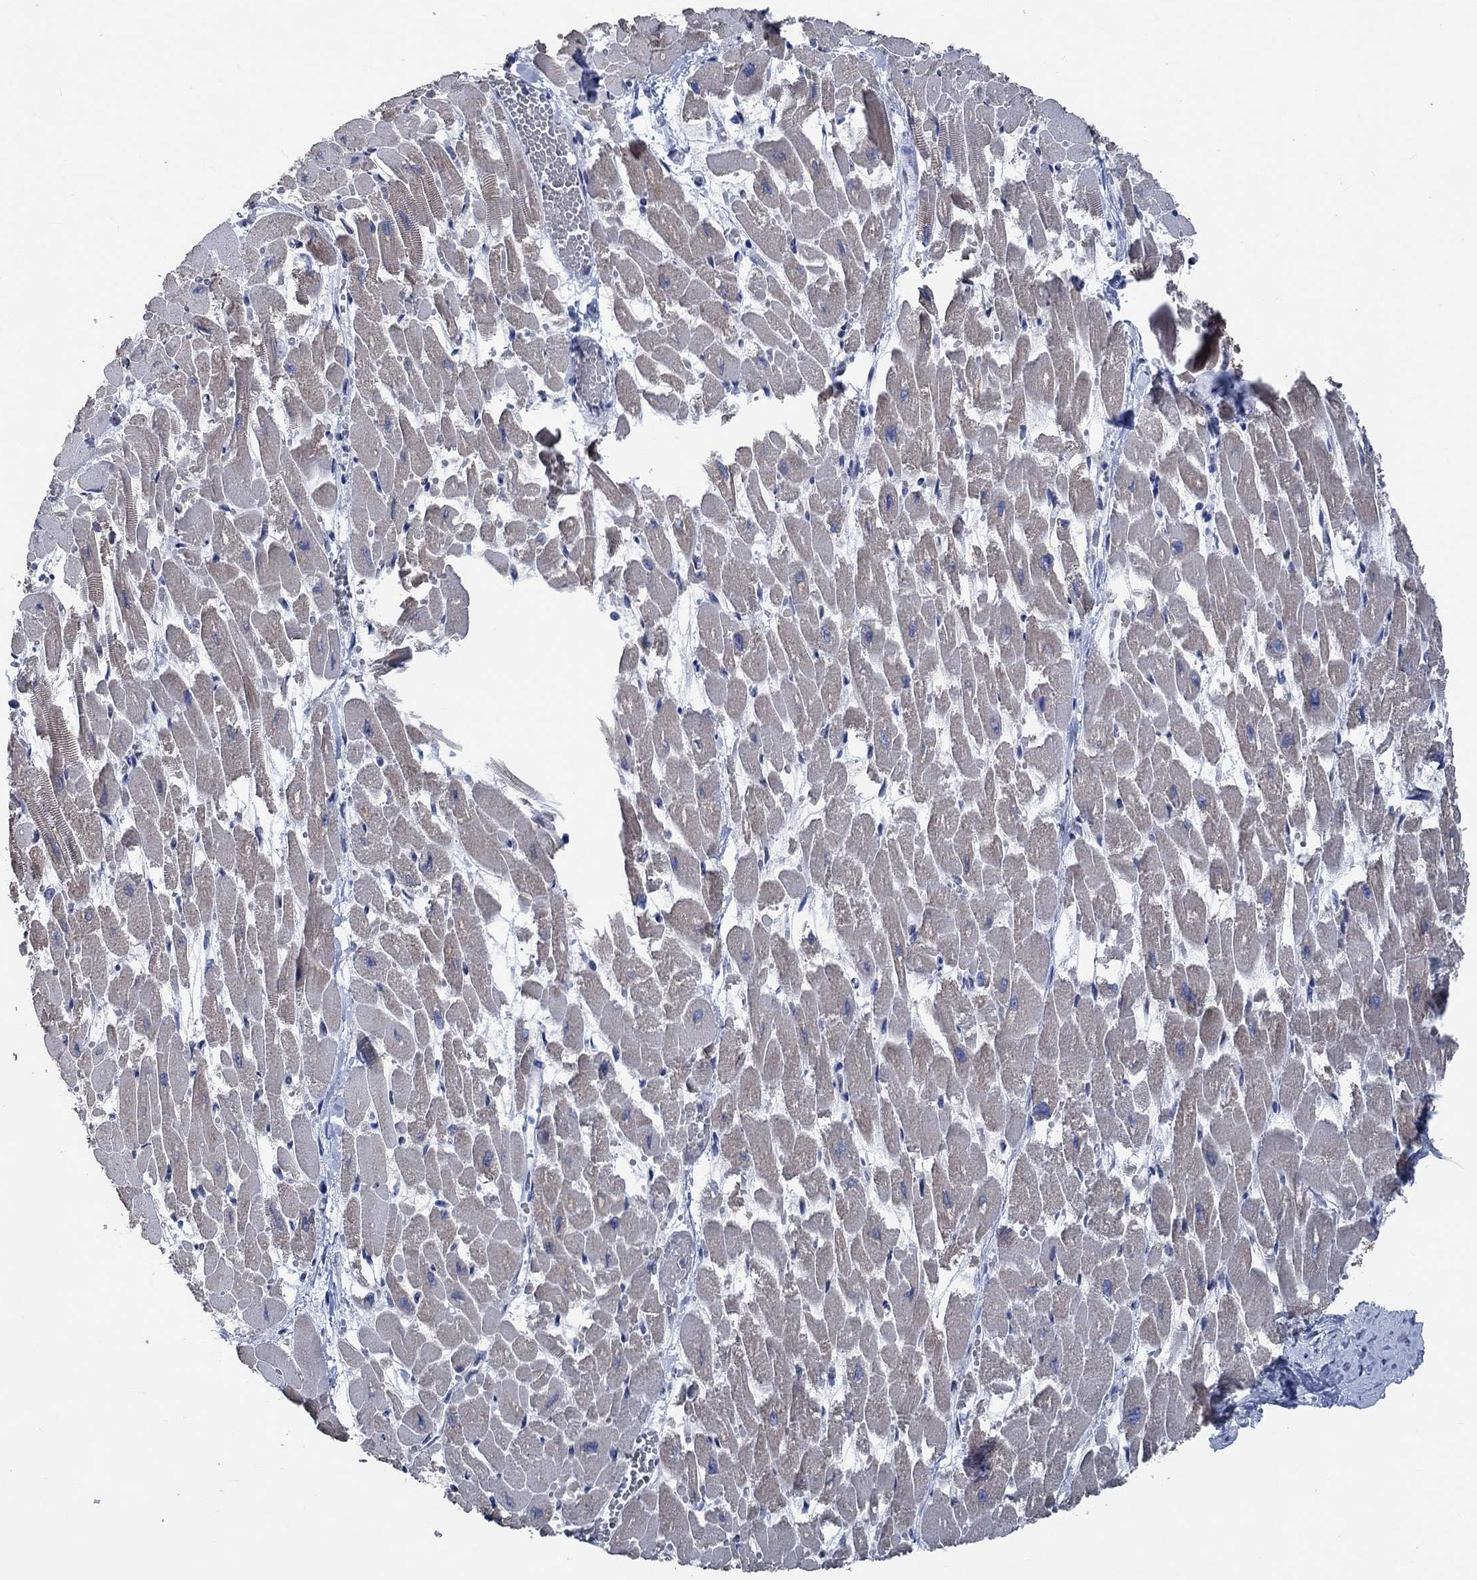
{"staining": {"intensity": "strong", "quantity": "25%-75%", "location": "cytoplasmic/membranous"}, "tissue": "heart muscle", "cell_type": "Cardiomyocytes", "image_type": "normal", "snomed": [{"axis": "morphology", "description": "Normal tissue, NOS"}, {"axis": "topography", "description": "Heart"}], "caption": "An immunohistochemistry (IHC) image of benign tissue is shown. Protein staining in brown labels strong cytoplasmic/membranous positivity in heart muscle within cardiomyocytes. (DAB (3,3'-diaminobenzidine) = brown stain, brightfield microscopy at high magnification).", "gene": "OBSCN", "patient": {"sex": "female", "age": 52}}